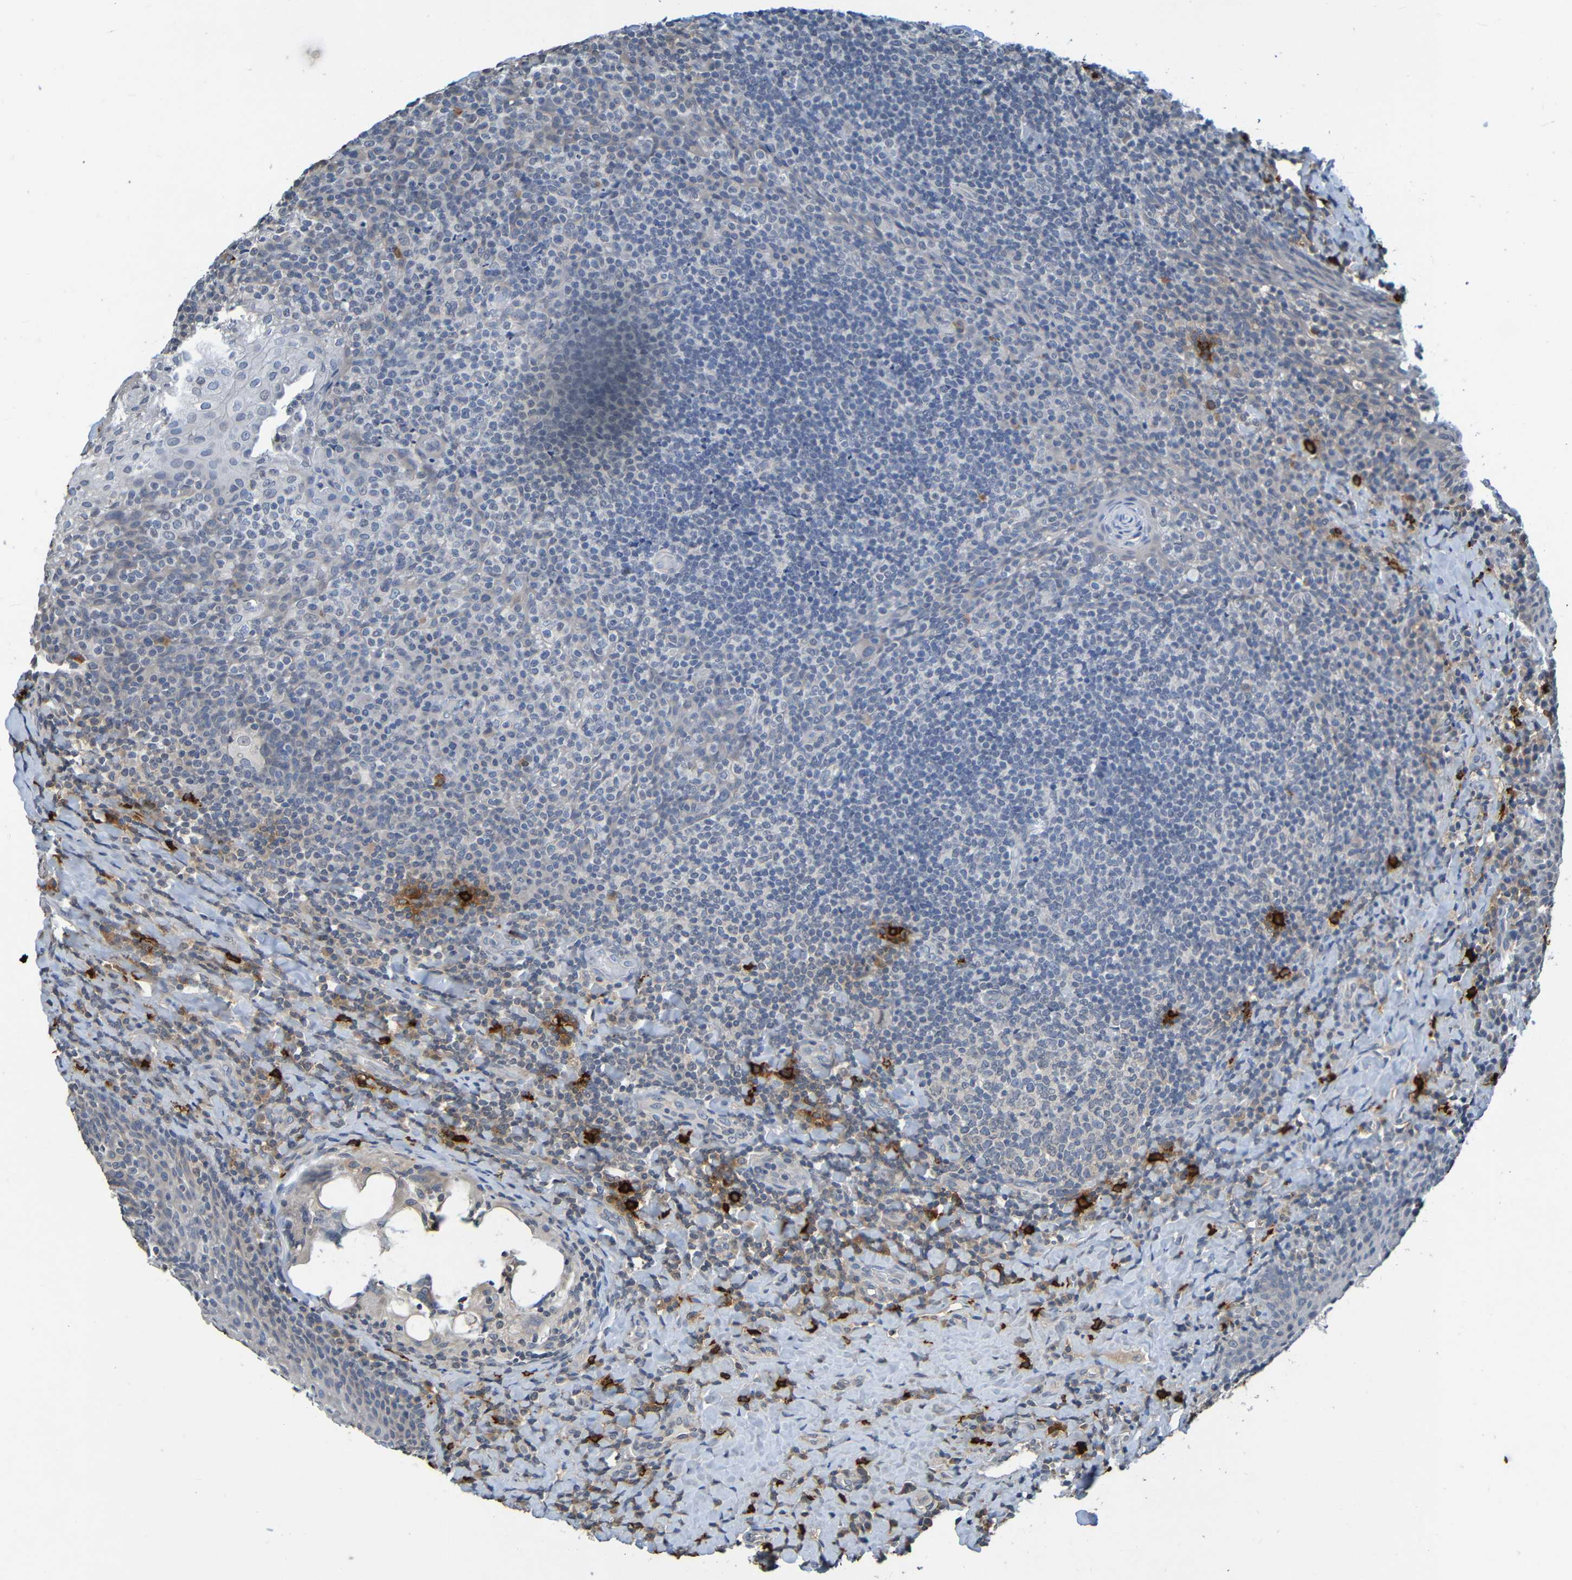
{"staining": {"intensity": "negative", "quantity": "none", "location": "none"}, "tissue": "tonsil", "cell_type": "Germinal center cells", "image_type": "normal", "snomed": [{"axis": "morphology", "description": "Normal tissue, NOS"}, {"axis": "topography", "description": "Tonsil"}], "caption": "The immunohistochemistry (IHC) photomicrograph has no significant staining in germinal center cells of tonsil.", "gene": "C3AR1", "patient": {"sex": "male", "age": 17}}